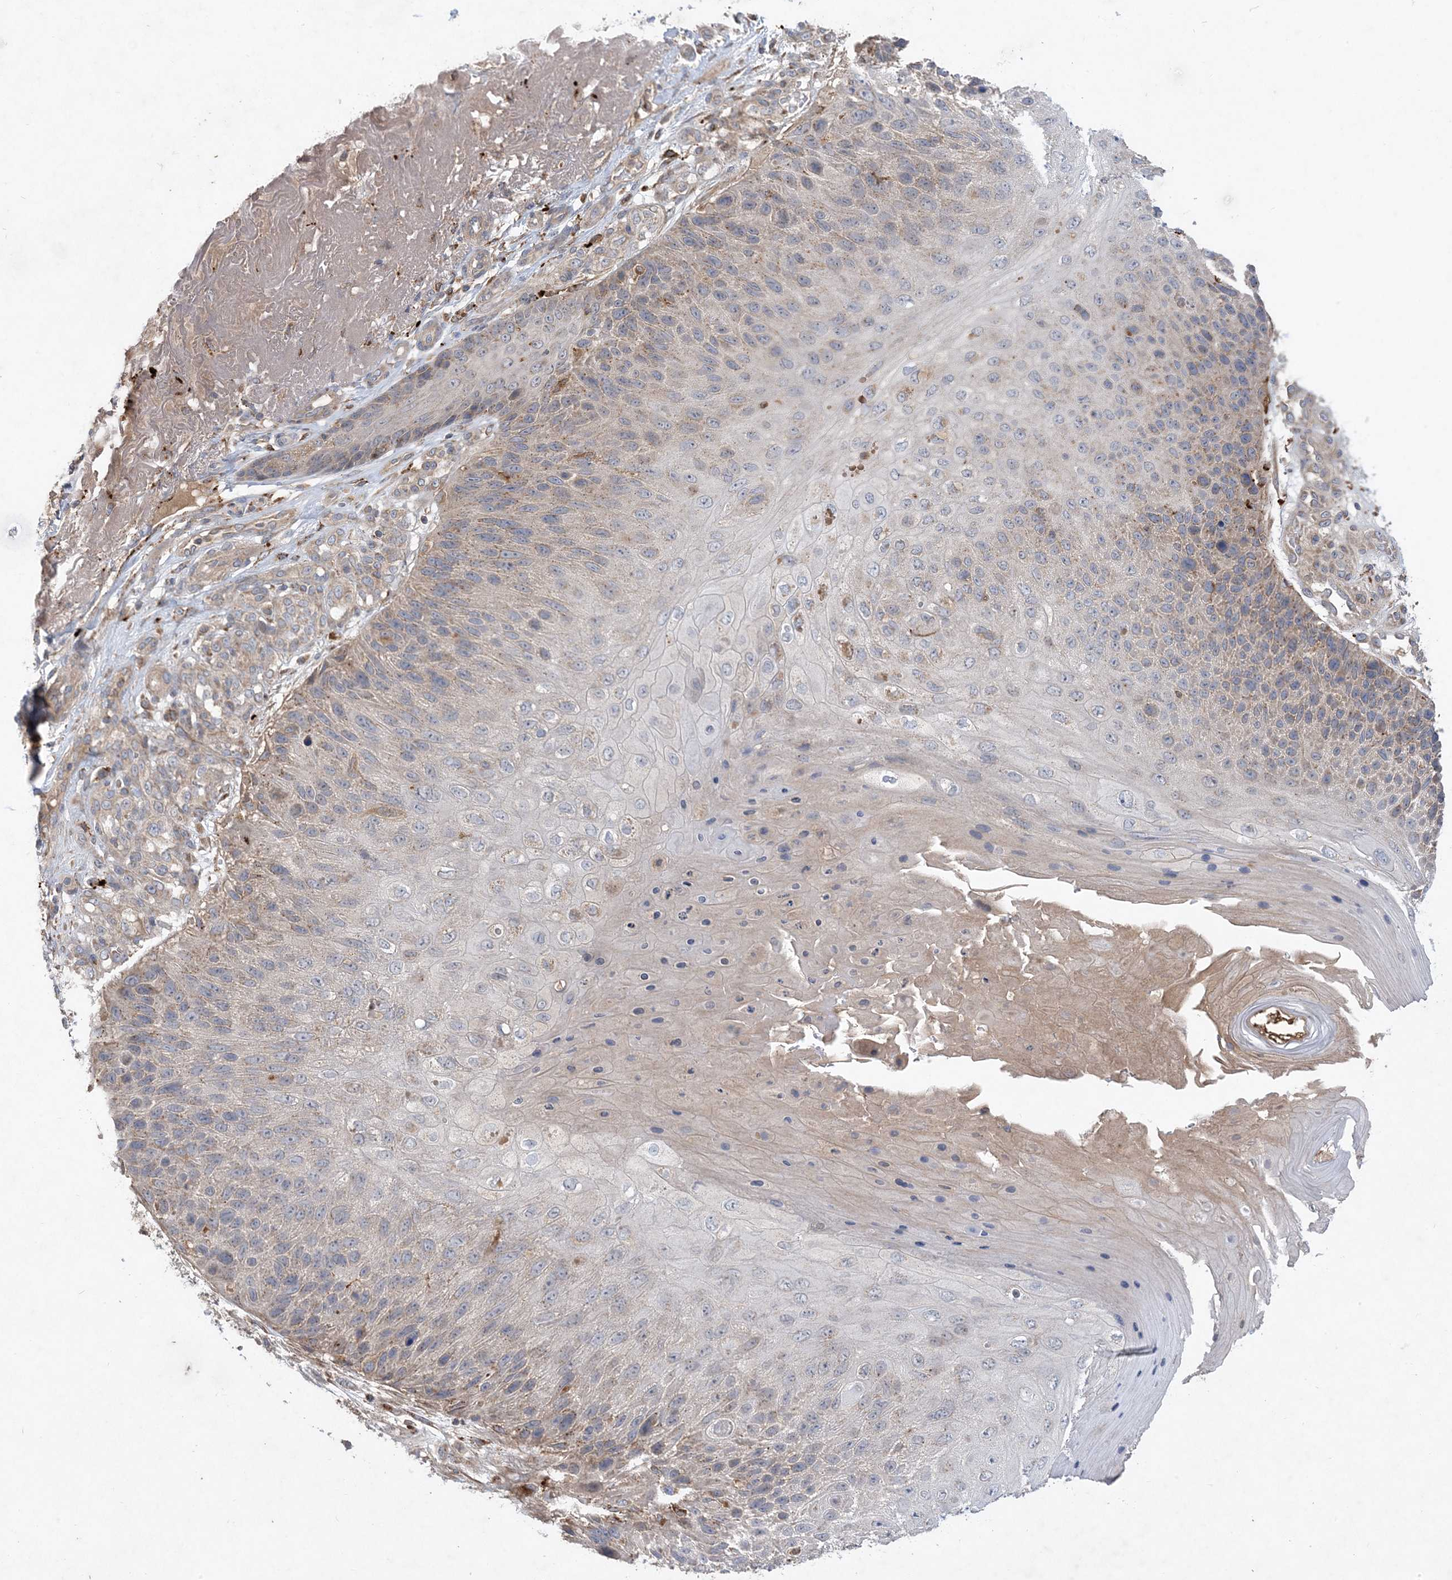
{"staining": {"intensity": "moderate", "quantity": "25%-75%", "location": "cytoplasmic/membranous"}, "tissue": "skin cancer", "cell_type": "Tumor cells", "image_type": "cancer", "snomed": [{"axis": "morphology", "description": "Squamous cell carcinoma, NOS"}, {"axis": "topography", "description": "Skin"}], "caption": "Immunohistochemistry (IHC) staining of skin cancer, which exhibits medium levels of moderate cytoplasmic/membranous staining in about 25%-75% of tumor cells indicating moderate cytoplasmic/membranous protein positivity. The staining was performed using DAB (brown) for protein detection and nuclei were counterstained in hematoxylin (blue).", "gene": "MASP2", "patient": {"sex": "female", "age": 88}}